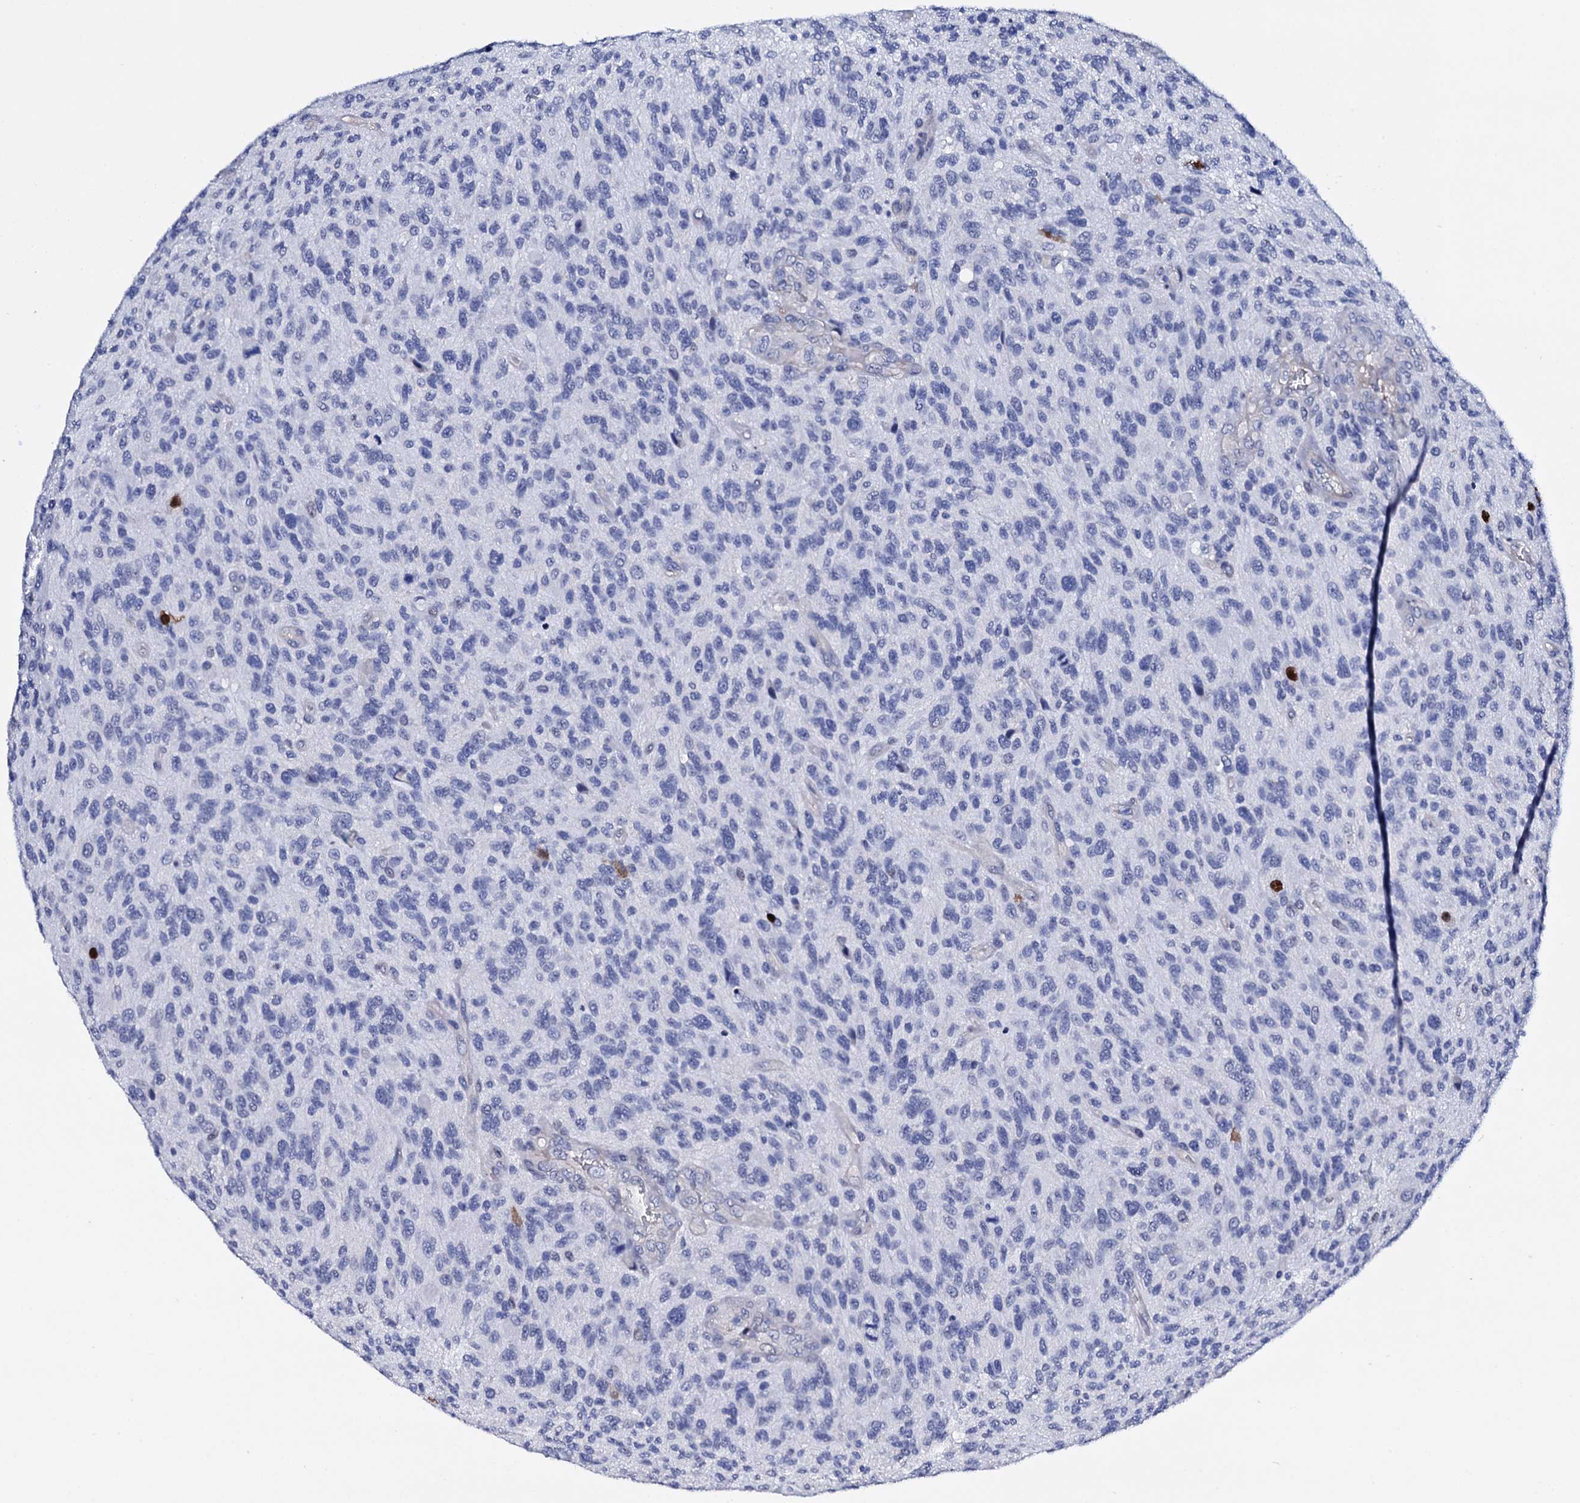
{"staining": {"intensity": "negative", "quantity": "none", "location": "none"}, "tissue": "glioma", "cell_type": "Tumor cells", "image_type": "cancer", "snomed": [{"axis": "morphology", "description": "Glioma, malignant, High grade"}, {"axis": "topography", "description": "Brain"}], "caption": "The immunohistochemistry histopathology image has no significant positivity in tumor cells of glioma tissue.", "gene": "NPM2", "patient": {"sex": "male", "age": 47}}